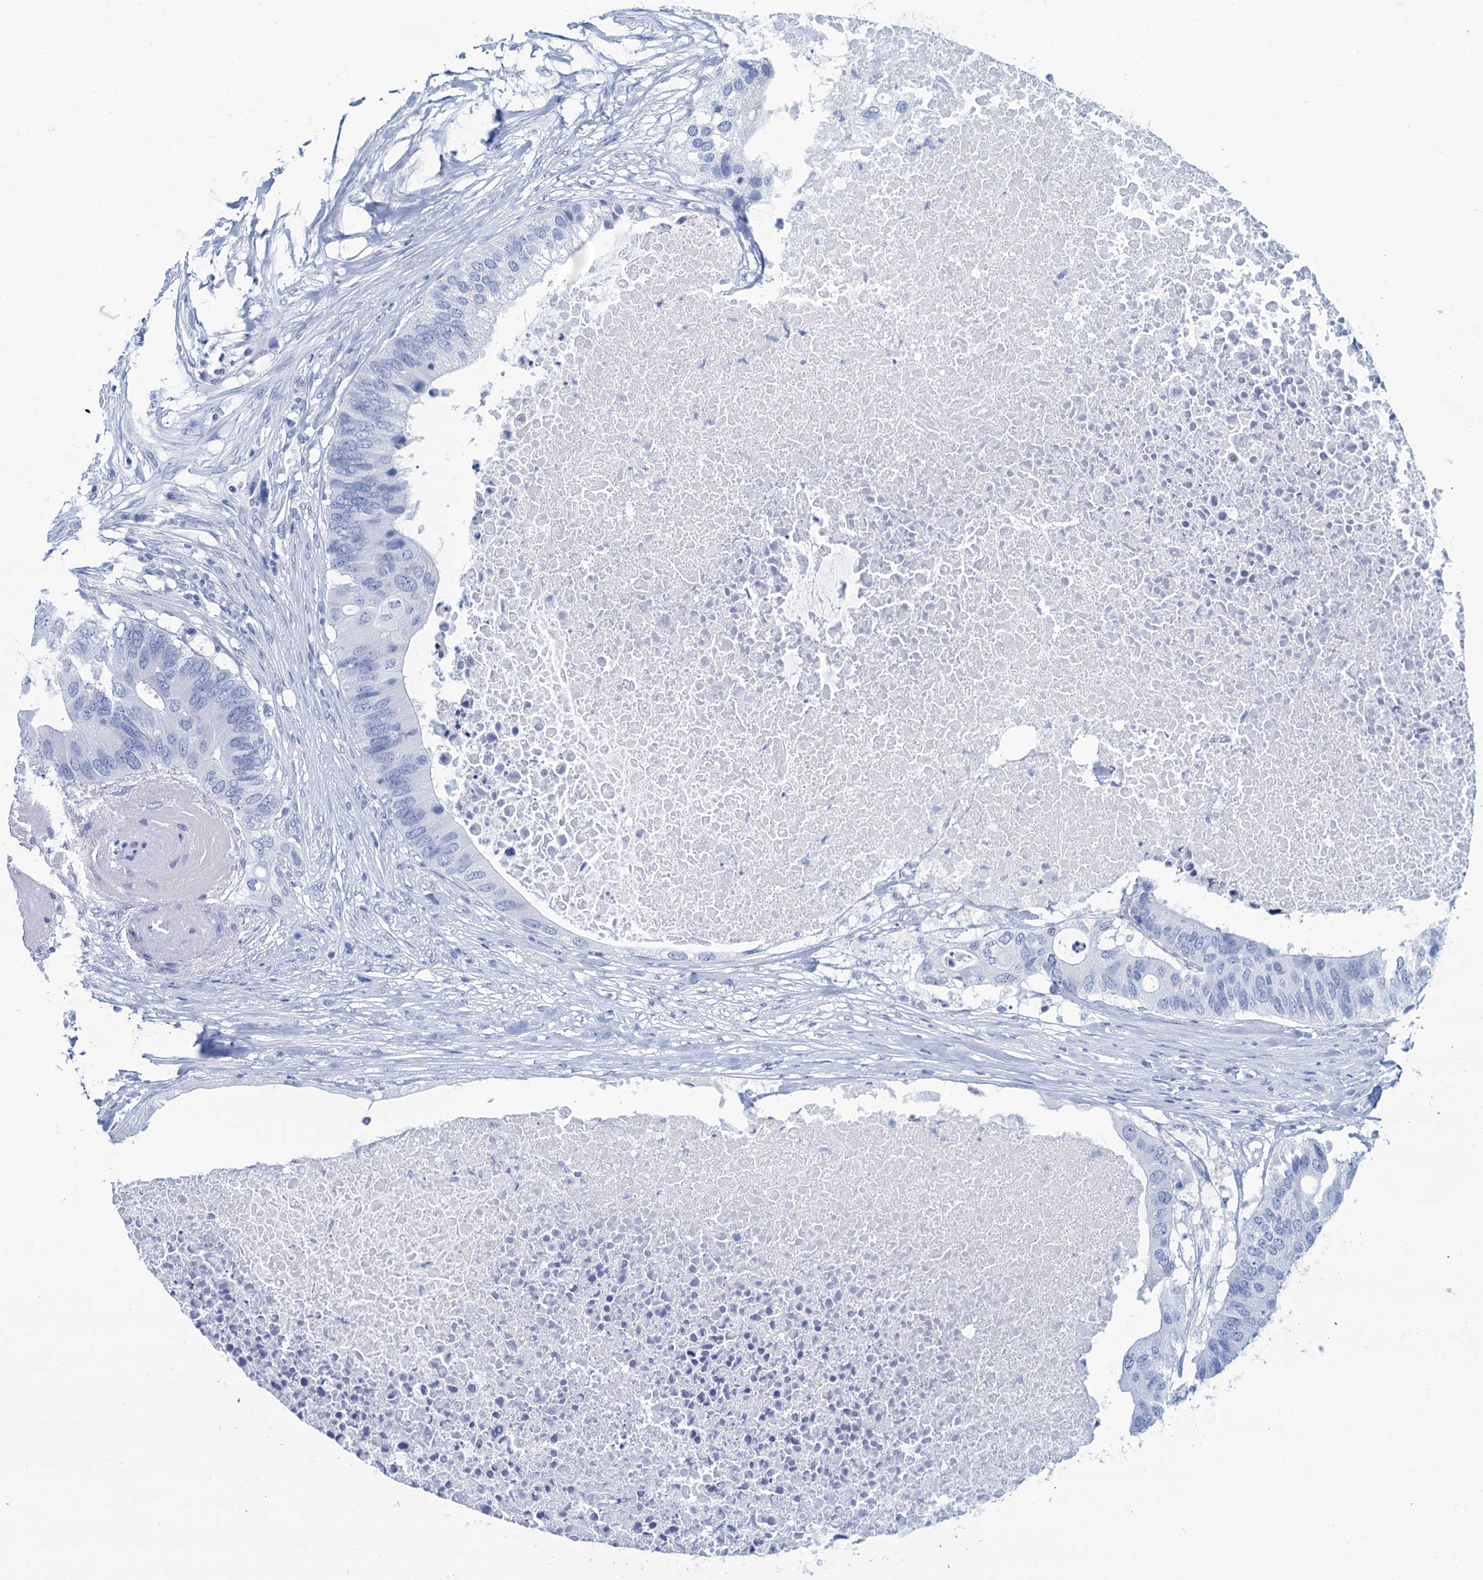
{"staining": {"intensity": "negative", "quantity": "none", "location": "none"}, "tissue": "colorectal cancer", "cell_type": "Tumor cells", "image_type": "cancer", "snomed": [{"axis": "morphology", "description": "Adenocarcinoma, NOS"}, {"axis": "topography", "description": "Colon"}], "caption": "The micrograph shows no staining of tumor cells in colorectal cancer.", "gene": "CABYR", "patient": {"sex": "male", "age": 71}}